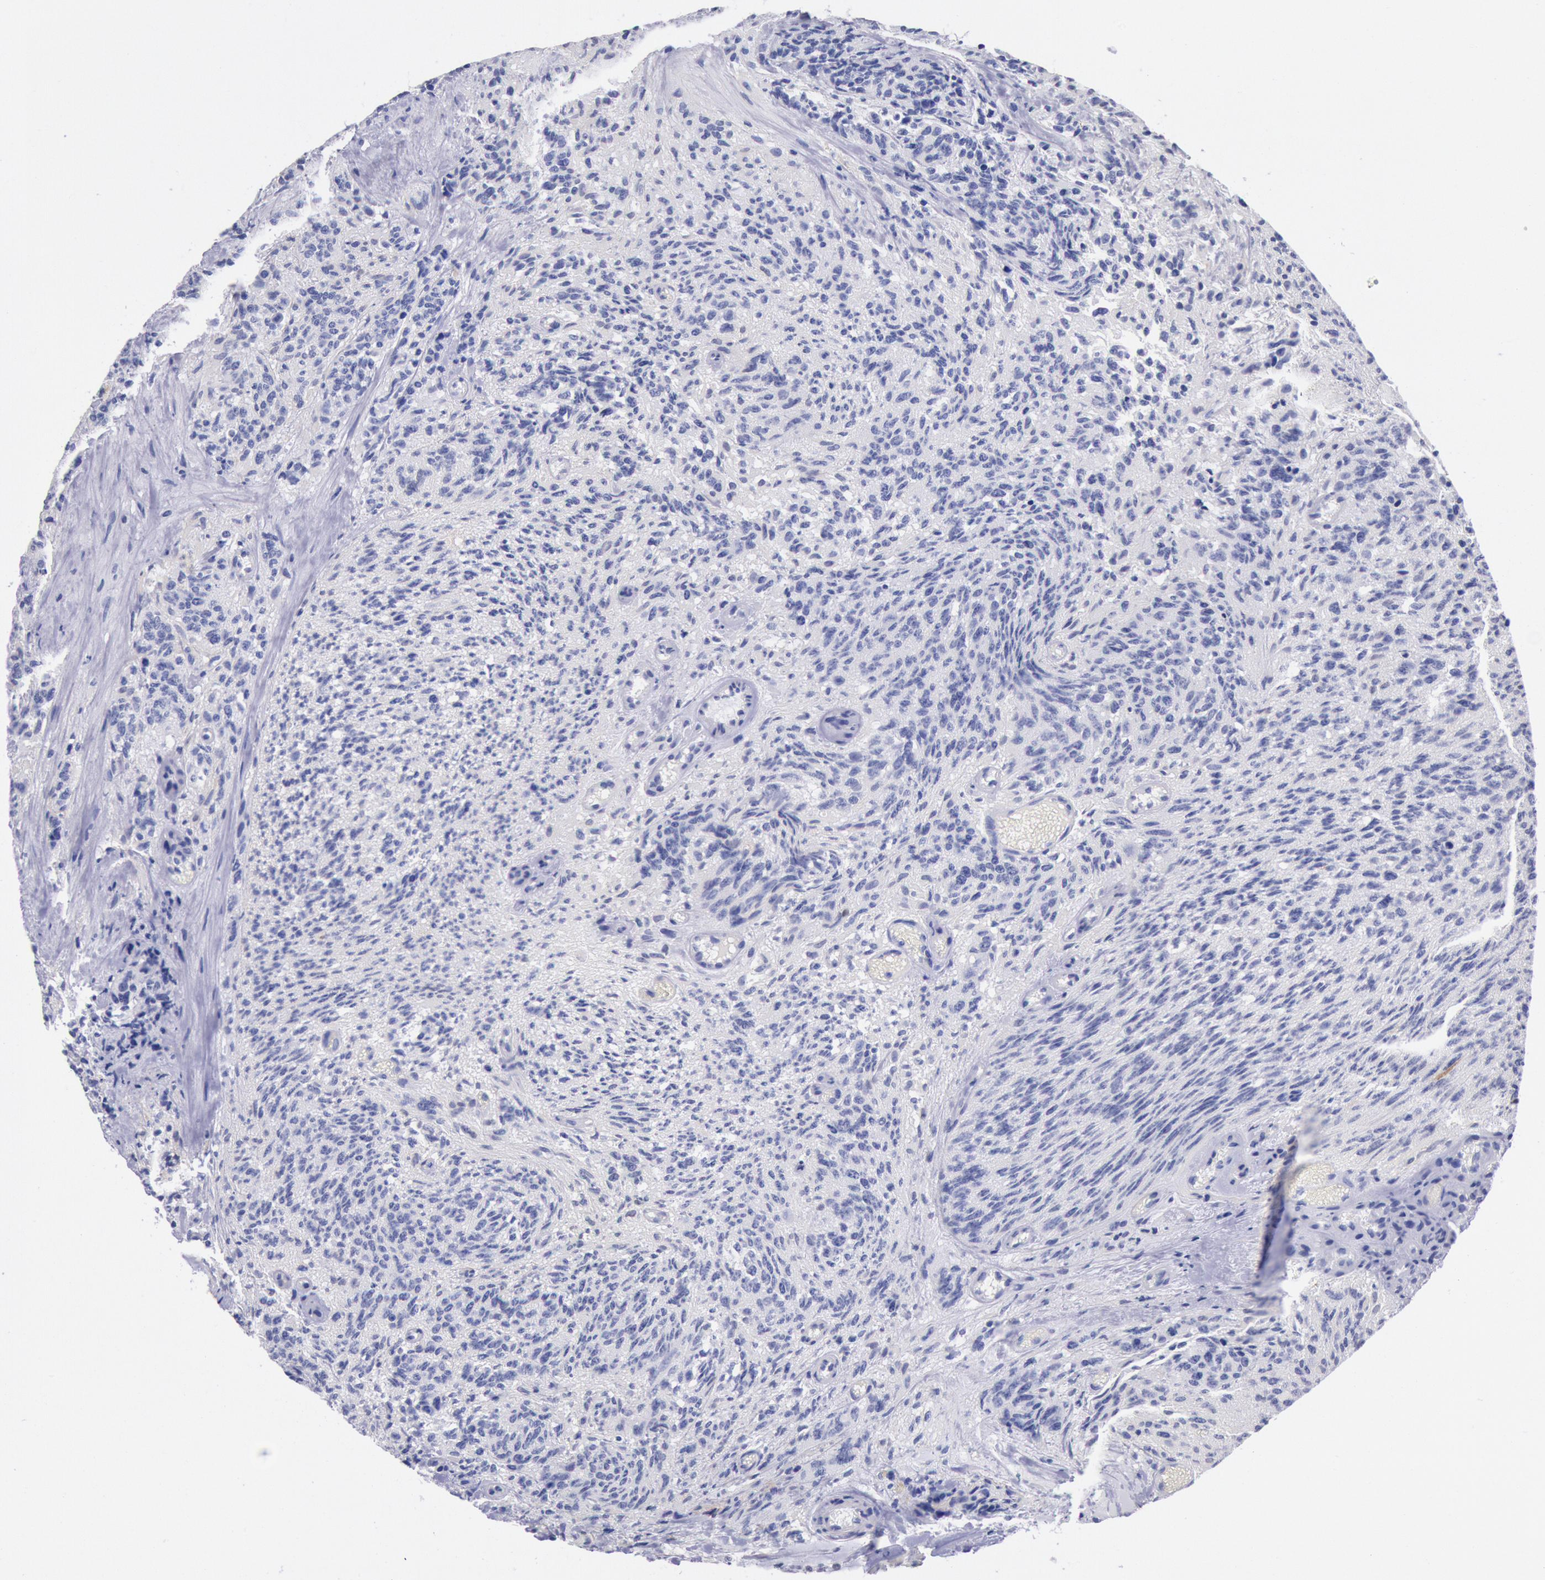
{"staining": {"intensity": "negative", "quantity": "none", "location": "none"}, "tissue": "glioma", "cell_type": "Tumor cells", "image_type": "cancer", "snomed": [{"axis": "morphology", "description": "Glioma, malignant, High grade"}, {"axis": "topography", "description": "Brain"}], "caption": "Immunohistochemistry image of human glioma stained for a protein (brown), which exhibits no expression in tumor cells. (Stains: DAB immunohistochemistry (IHC) with hematoxylin counter stain, Microscopy: brightfield microscopy at high magnification).", "gene": "RPS6KA5", "patient": {"sex": "male", "age": 36}}